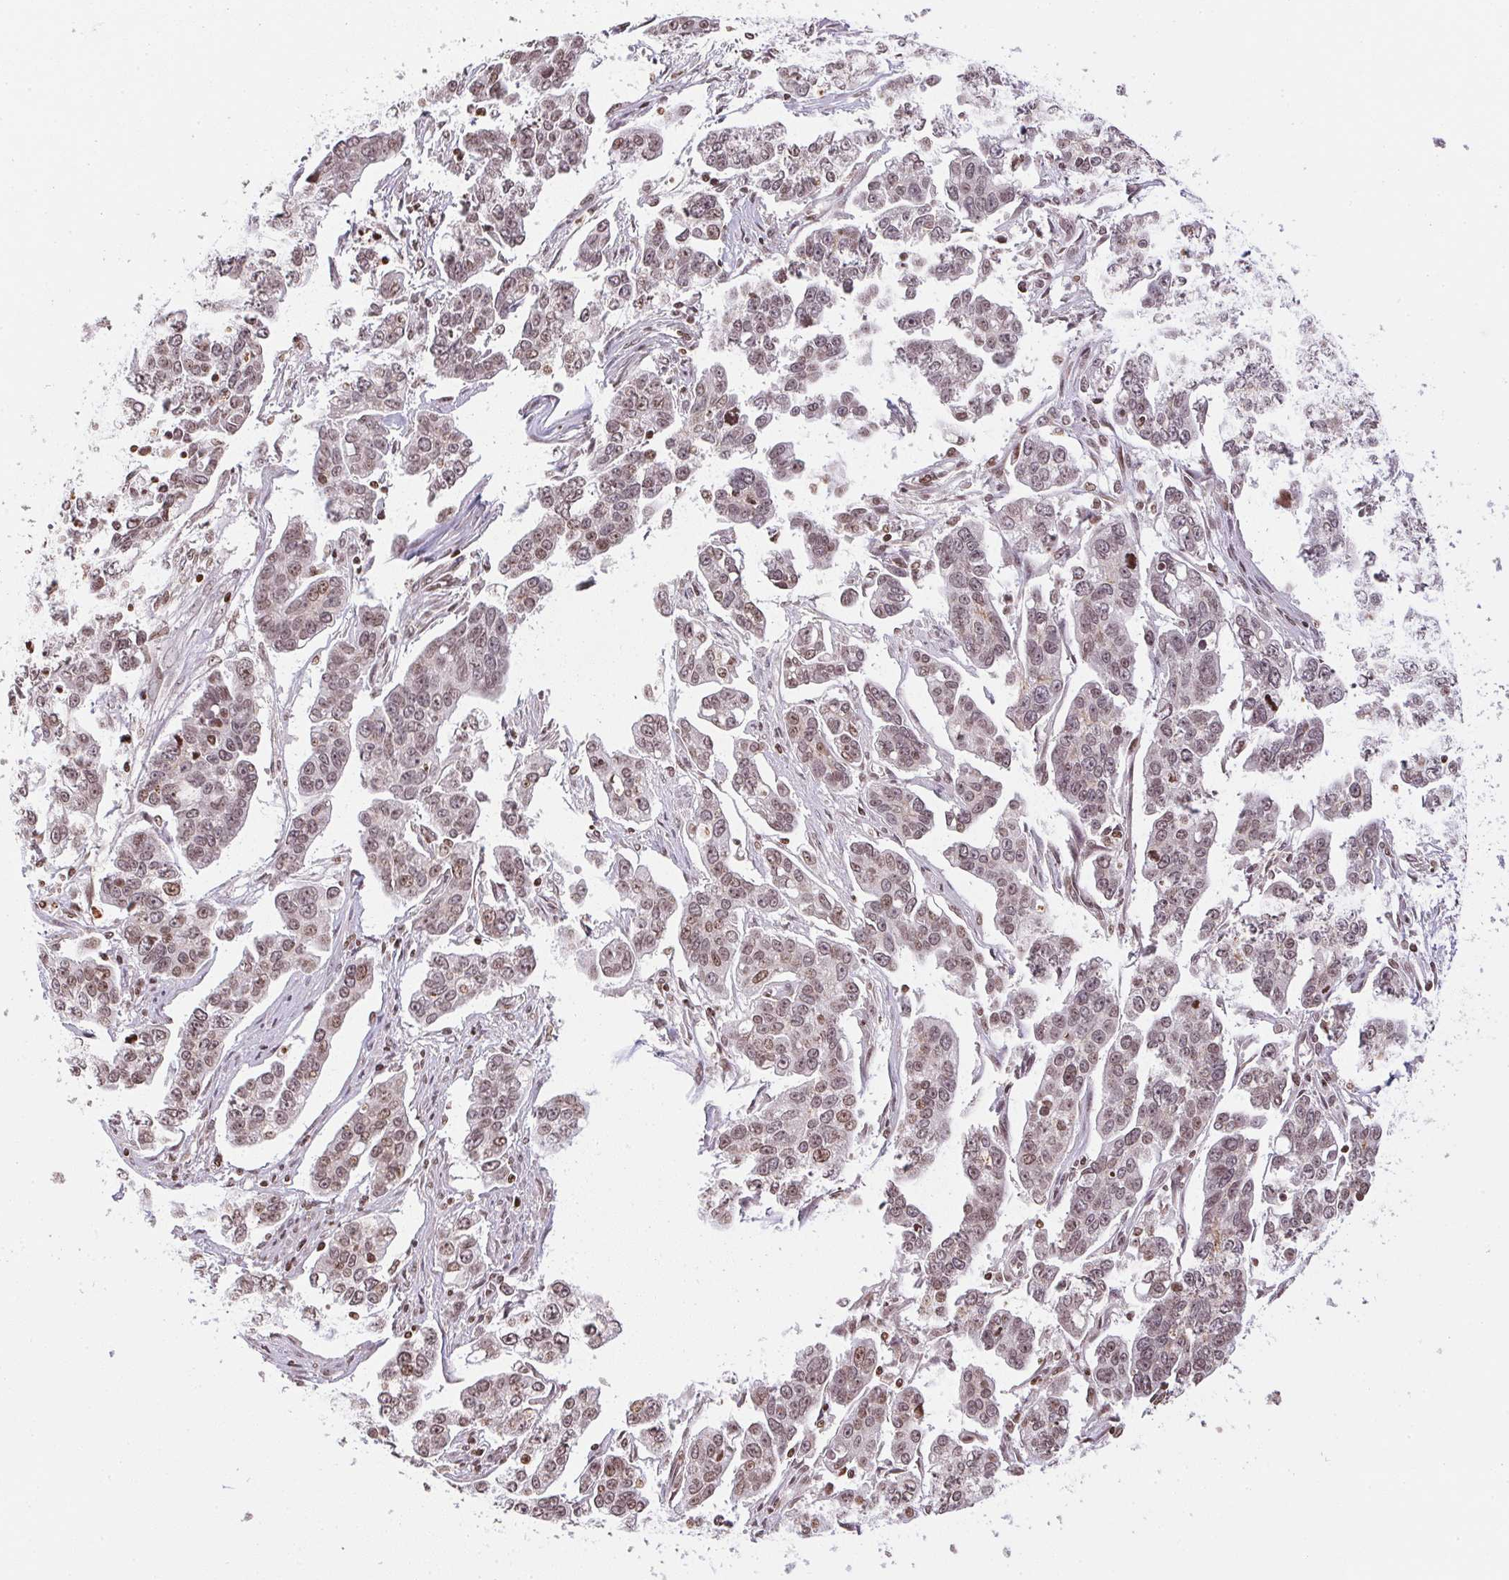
{"staining": {"intensity": "weak", "quantity": "25%-75%", "location": "nuclear"}, "tissue": "ovarian cancer", "cell_type": "Tumor cells", "image_type": "cancer", "snomed": [{"axis": "morphology", "description": "Carcinoma, endometroid"}, {"axis": "topography", "description": "Ovary"}], "caption": "There is low levels of weak nuclear staining in tumor cells of endometroid carcinoma (ovarian), as demonstrated by immunohistochemical staining (brown color).", "gene": "RNF181", "patient": {"sex": "female", "age": 78}}